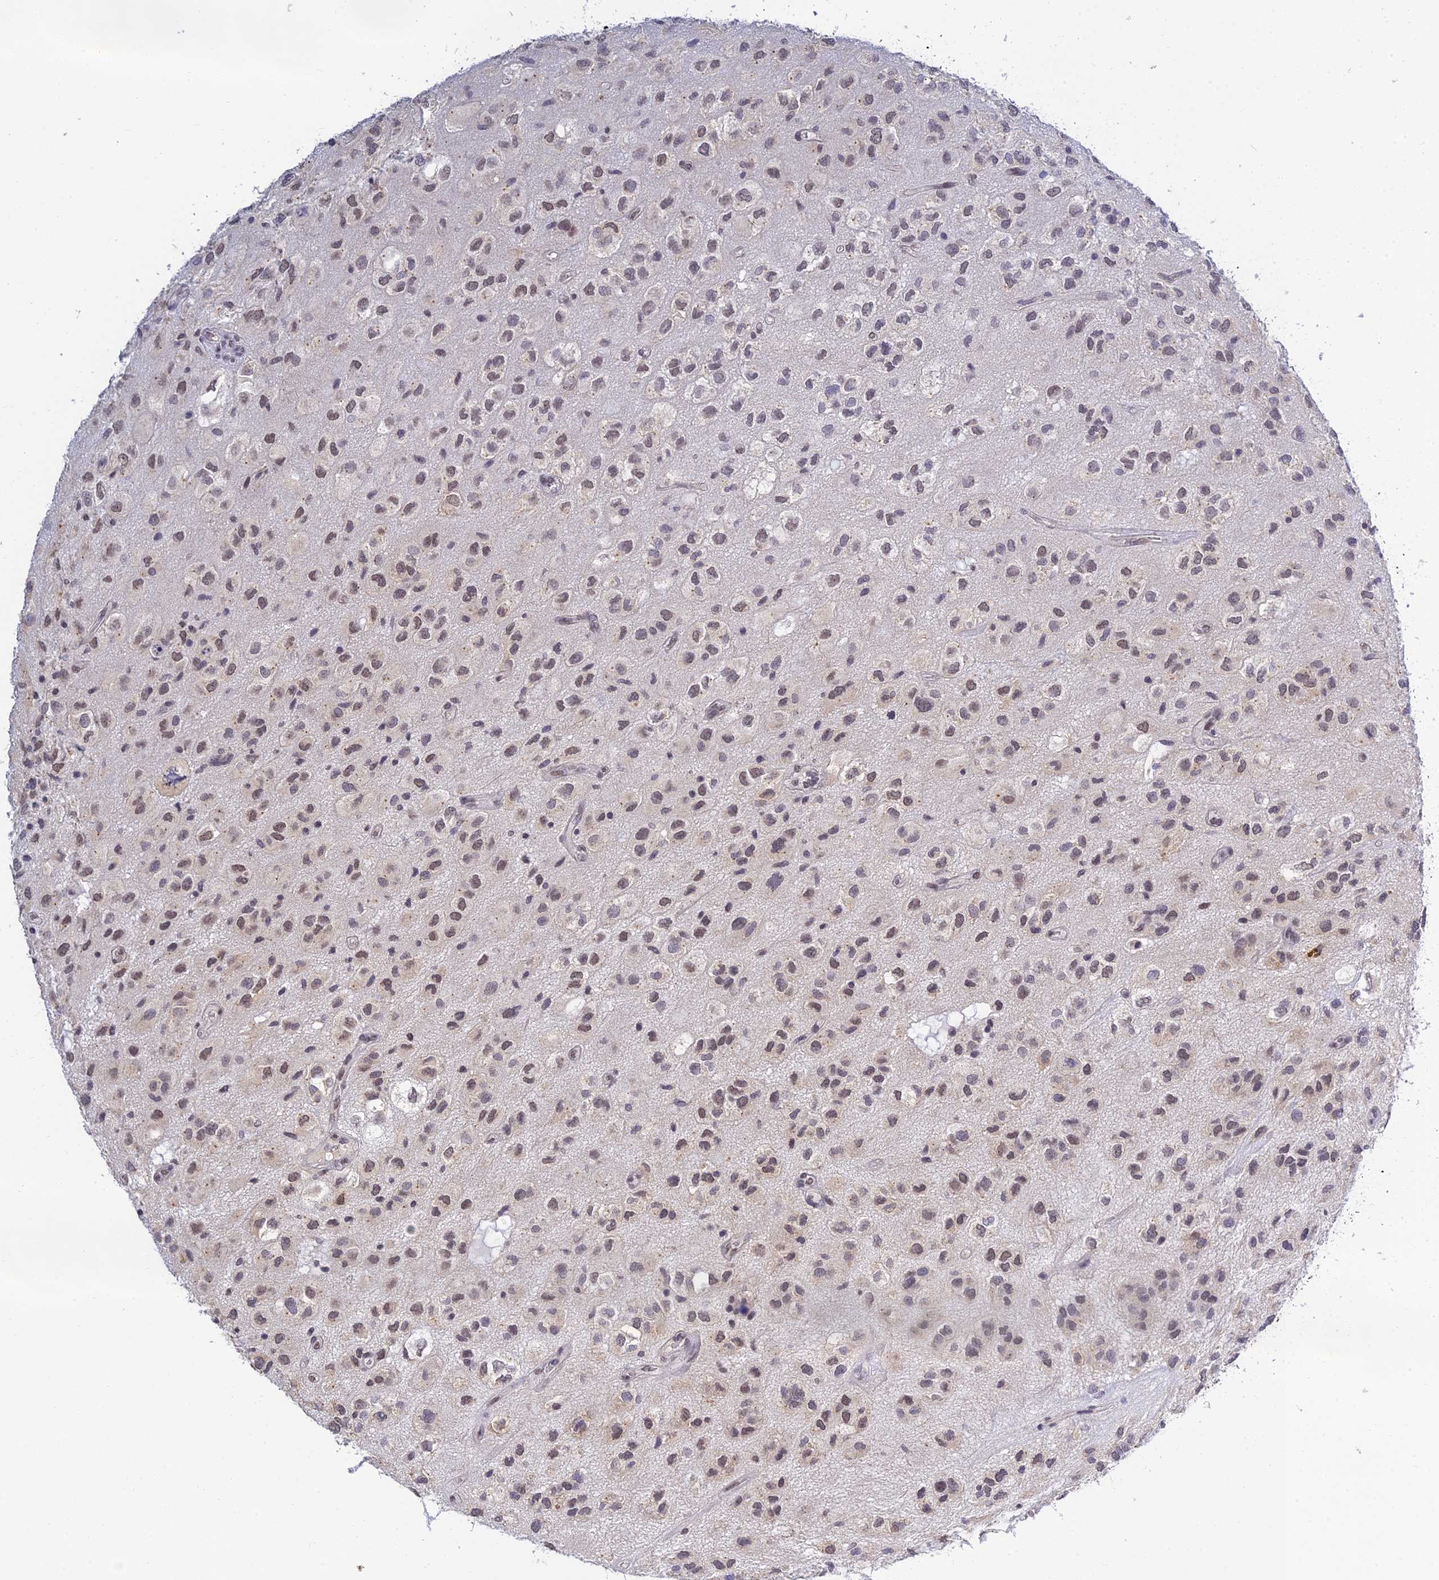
{"staining": {"intensity": "weak", "quantity": ">75%", "location": "nuclear"}, "tissue": "glioma", "cell_type": "Tumor cells", "image_type": "cancer", "snomed": [{"axis": "morphology", "description": "Glioma, malignant, Low grade"}, {"axis": "topography", "description": "Brain"}], "caption": "Immunohistochemistry (IHC) of human malignant glioma (low-grade) reveals low levels of weak nuclear positivity in about >75% of tumor cells.", "gene": "HOXB1", "patient": {"sex": "male", "age": 66}}